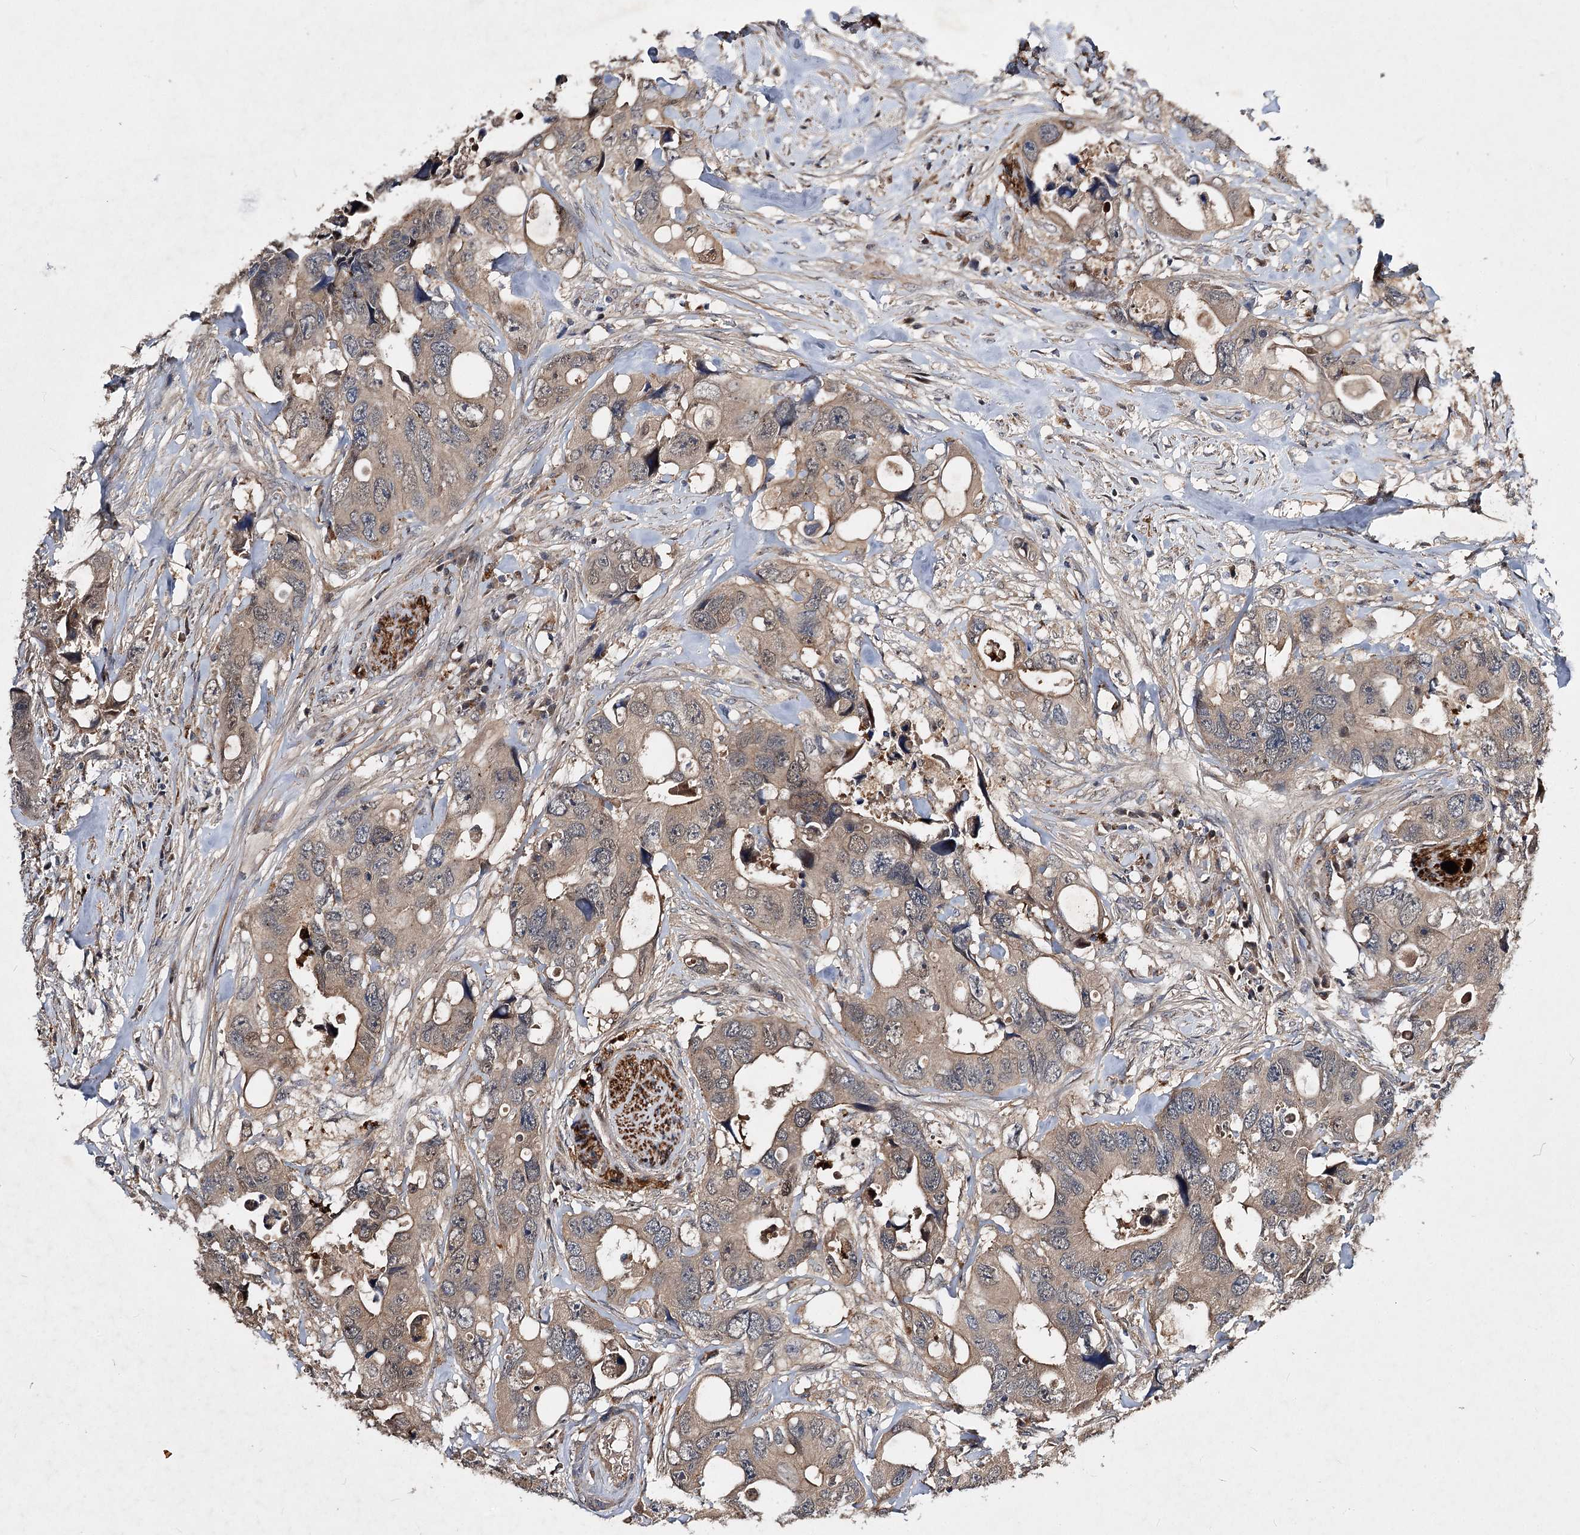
{"staining": {"intensity": "weak", "quantity": ">75%", "location": "cytoplasmic/membranous"}, "tissue": "colorectal cancer", "cell_type": "Tumor cells", "image_type": "cancer", "snomed": [{"axis": "morphology", "description": "Adenocarcinoma, NOS"}, {"axis": "topography", "description": "Rectum"}], "caption": "A high-resolution micrograph shows immunohistochemistry staining of colorectal cancer, which shows weak cytoplasmic/membranous expression in about >75% of tumor cells. The staining is performed using DAB brown chromogen to label protein expression. The nuclei are counter-stained blue using hematoxylin.", "gene": "MINDY3", "patient": {"sex": "male", "age": 57}}